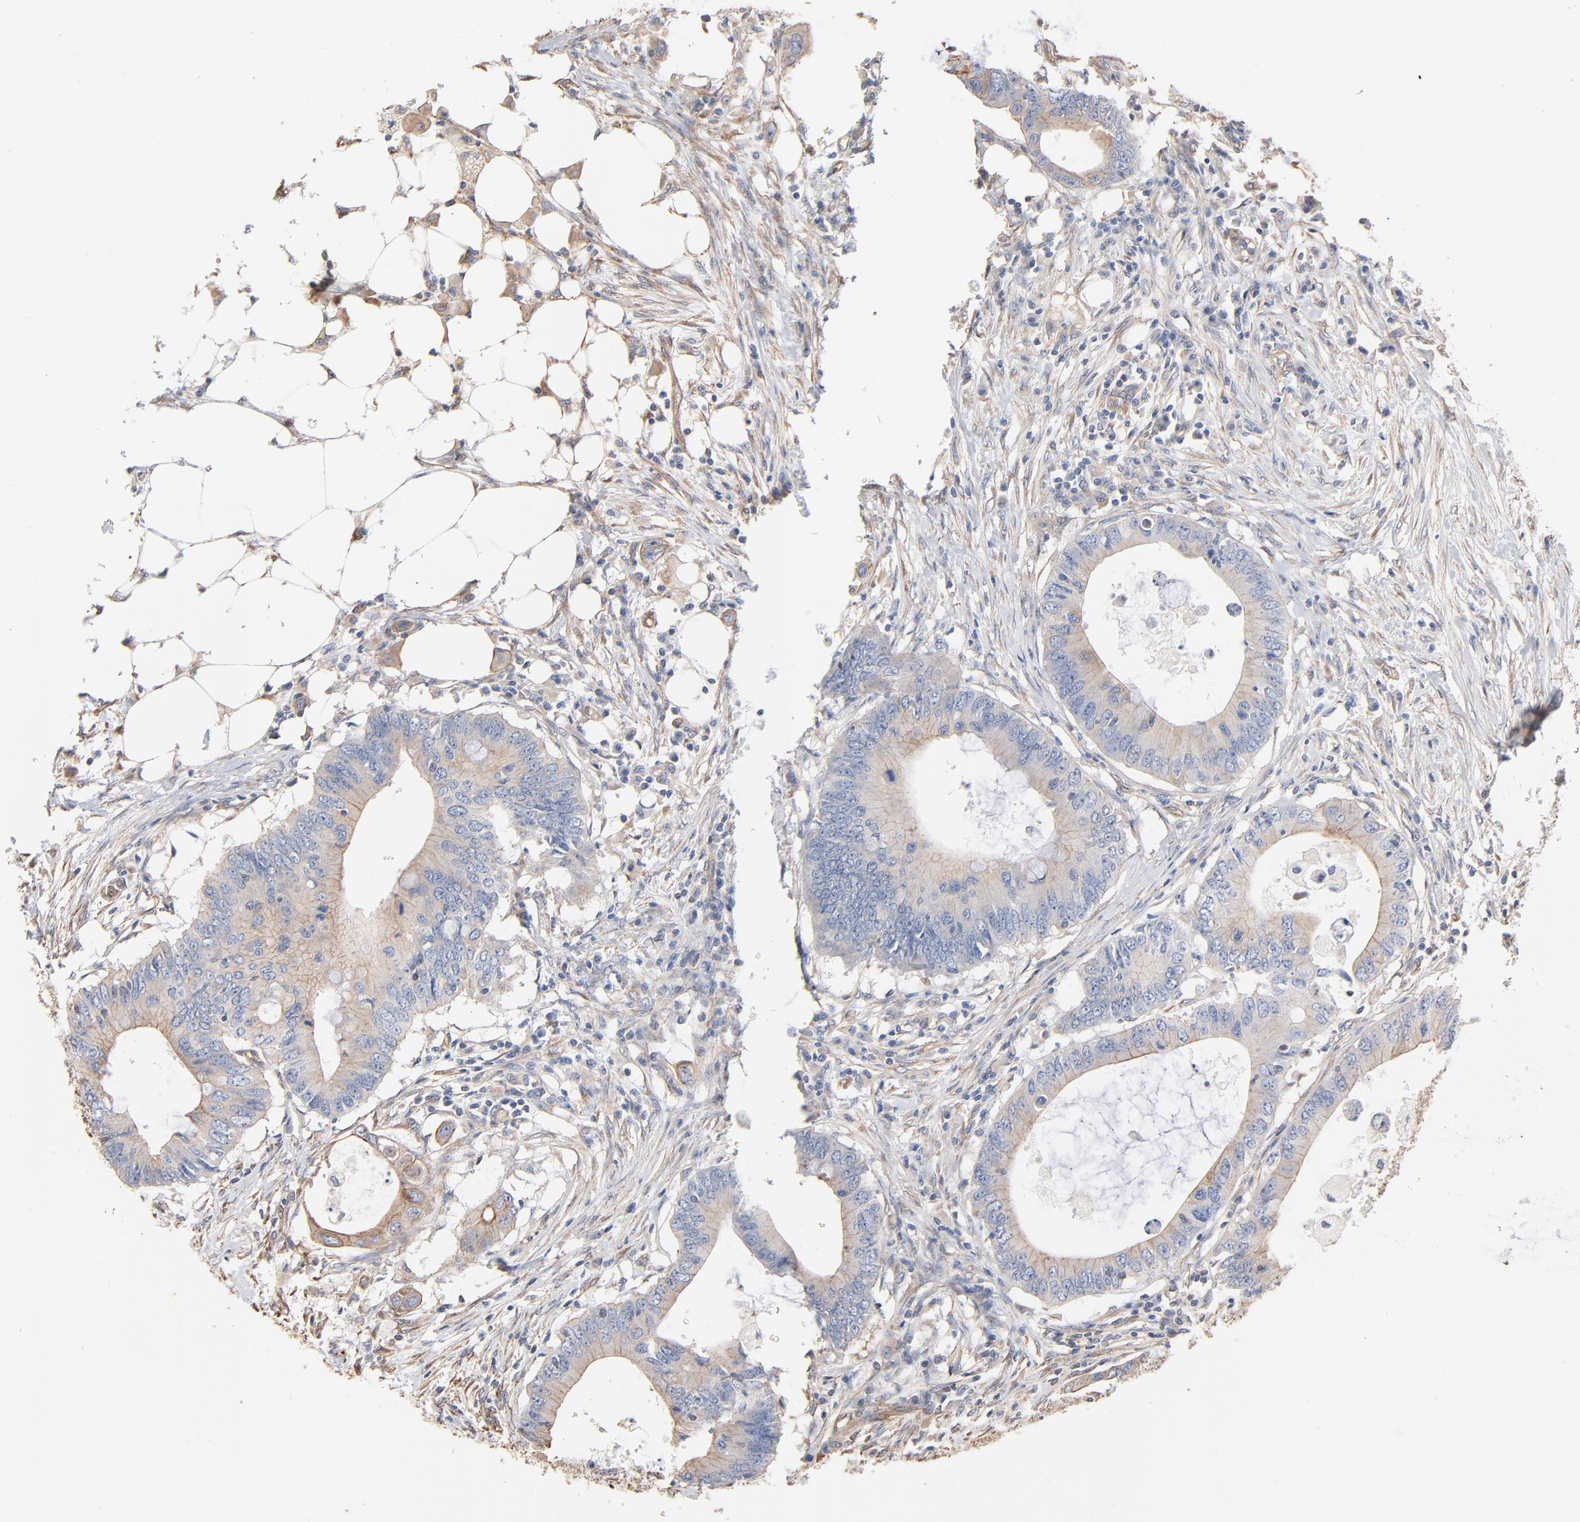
{"staining": {"intensity": "weak", "quantity": "<25%", "location": "cytoplasmic/membranous"}, "tissue": "colorectal cancer", "cell_type": "Tumor cells", "image_type": "cancer", "snomed": [{"axis": "morphology", "description": "Adenocarcinoma, NOS"}, {"axis": "topography", "description": "Colon"}], "caption": "This is an IHC histopathology image of adenocarcinoma (colorectal). There is no staining in tumor cells.", "gene": "ABCD4", "patient": {"sex": "male", "age": 71}}